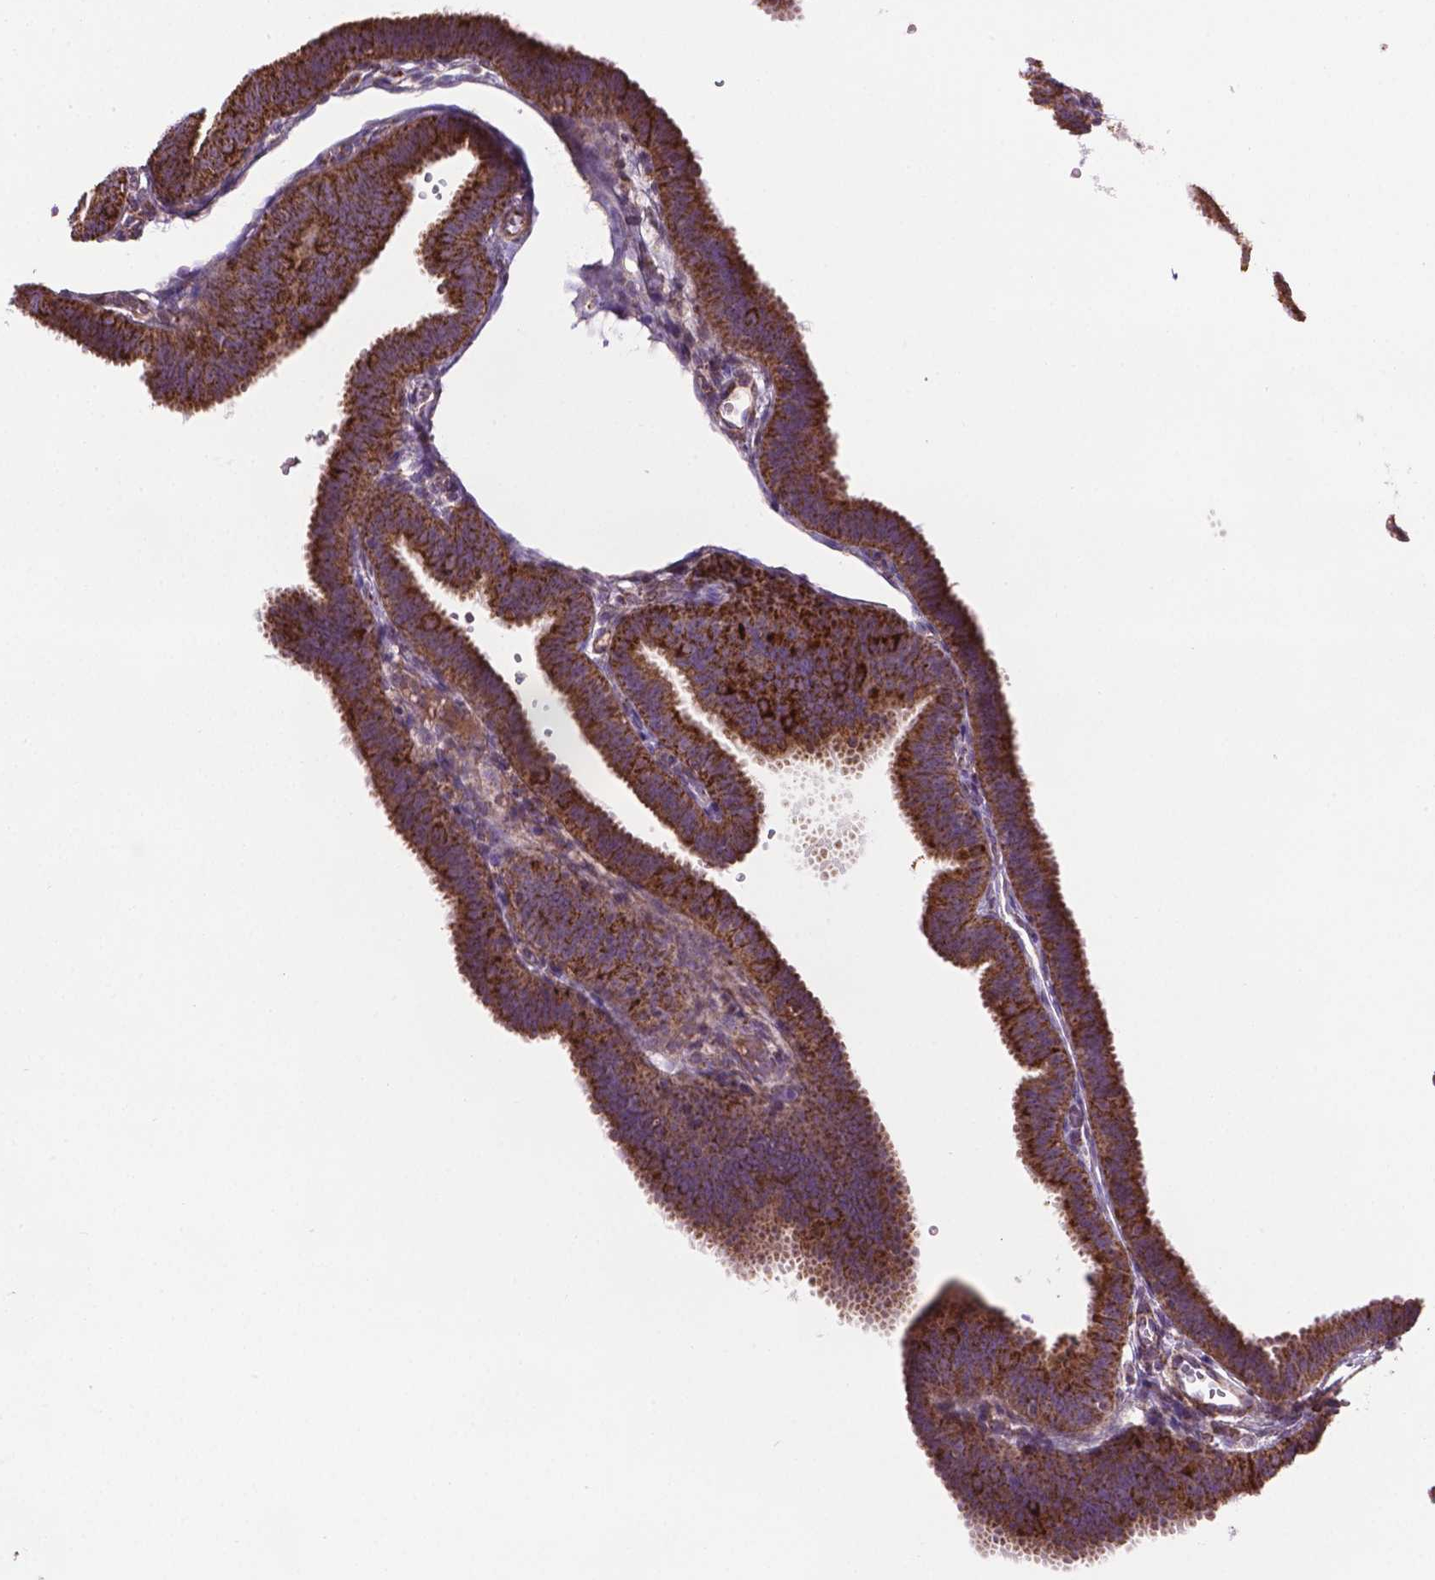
{"staining": {"intensity": "strong", "quantity": ">75%", "location": "cytoplasmic/membranous"}, "tissue": "fallopian tube", "cell_type": "Glandular cells", "image_type": "normal", "snomed": [{"axis": "morphology", "description": "Normal tissue, NOS"}, {"axis": "topography", "description": "Fallopian tube"}], "caption": "High-power microscopy captured an immunohistochemistry (IHC) micrograph of benign fallopian tube, revealing strong cytoplasmic/membranous positivity in about >75% of glandular cells.", "gene": "PIBF1", "patient": {"sex": "female", "age": 25}}